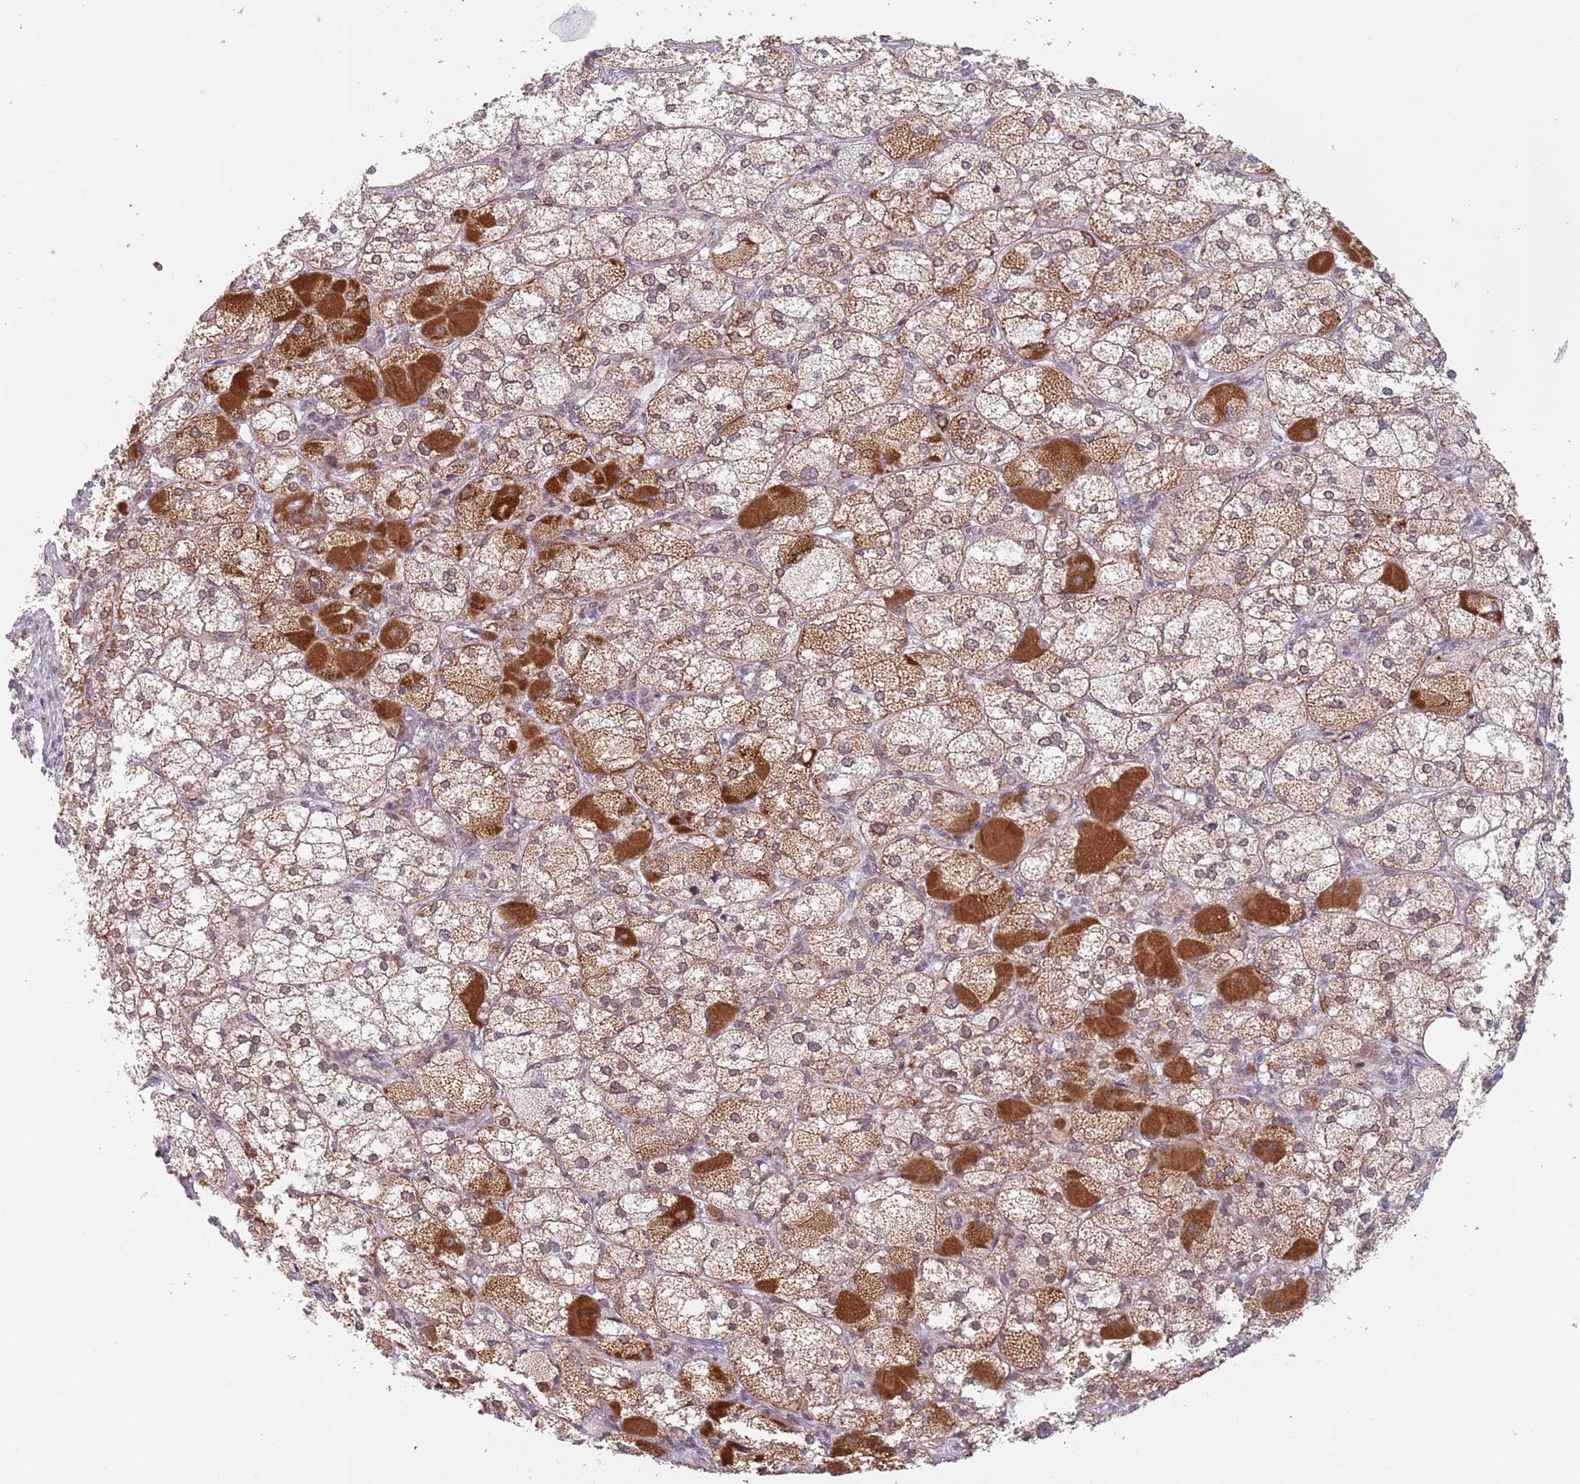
{"staining": {"intensity": "strong", "quantity": "25%-75%", "location": "cytoplasmic/membranous"}, "tissue": "adrenal gland", "cell_type": "Glandular cells", "image_type": "normal", "snomed": [{"axis": "morphology", "description": "Normal tissue, NOS"}, {"axis": "topography", "description": "Adrenal gland"}], "caption": "A high-resolution micrograph shows IHC staining of benign adrenal gland, which exhibits strong cytoplasmic/membranous staining in about 25%-75% of glandular cells. The protein is stained brown, and the nuclei are stained in blue (DAB (3,3'-diaminobenzidine) IHC with brightfield microscopy, high magnification).", "gene": "TIMM13", "patient": {"sex": "female", "age": 61}}